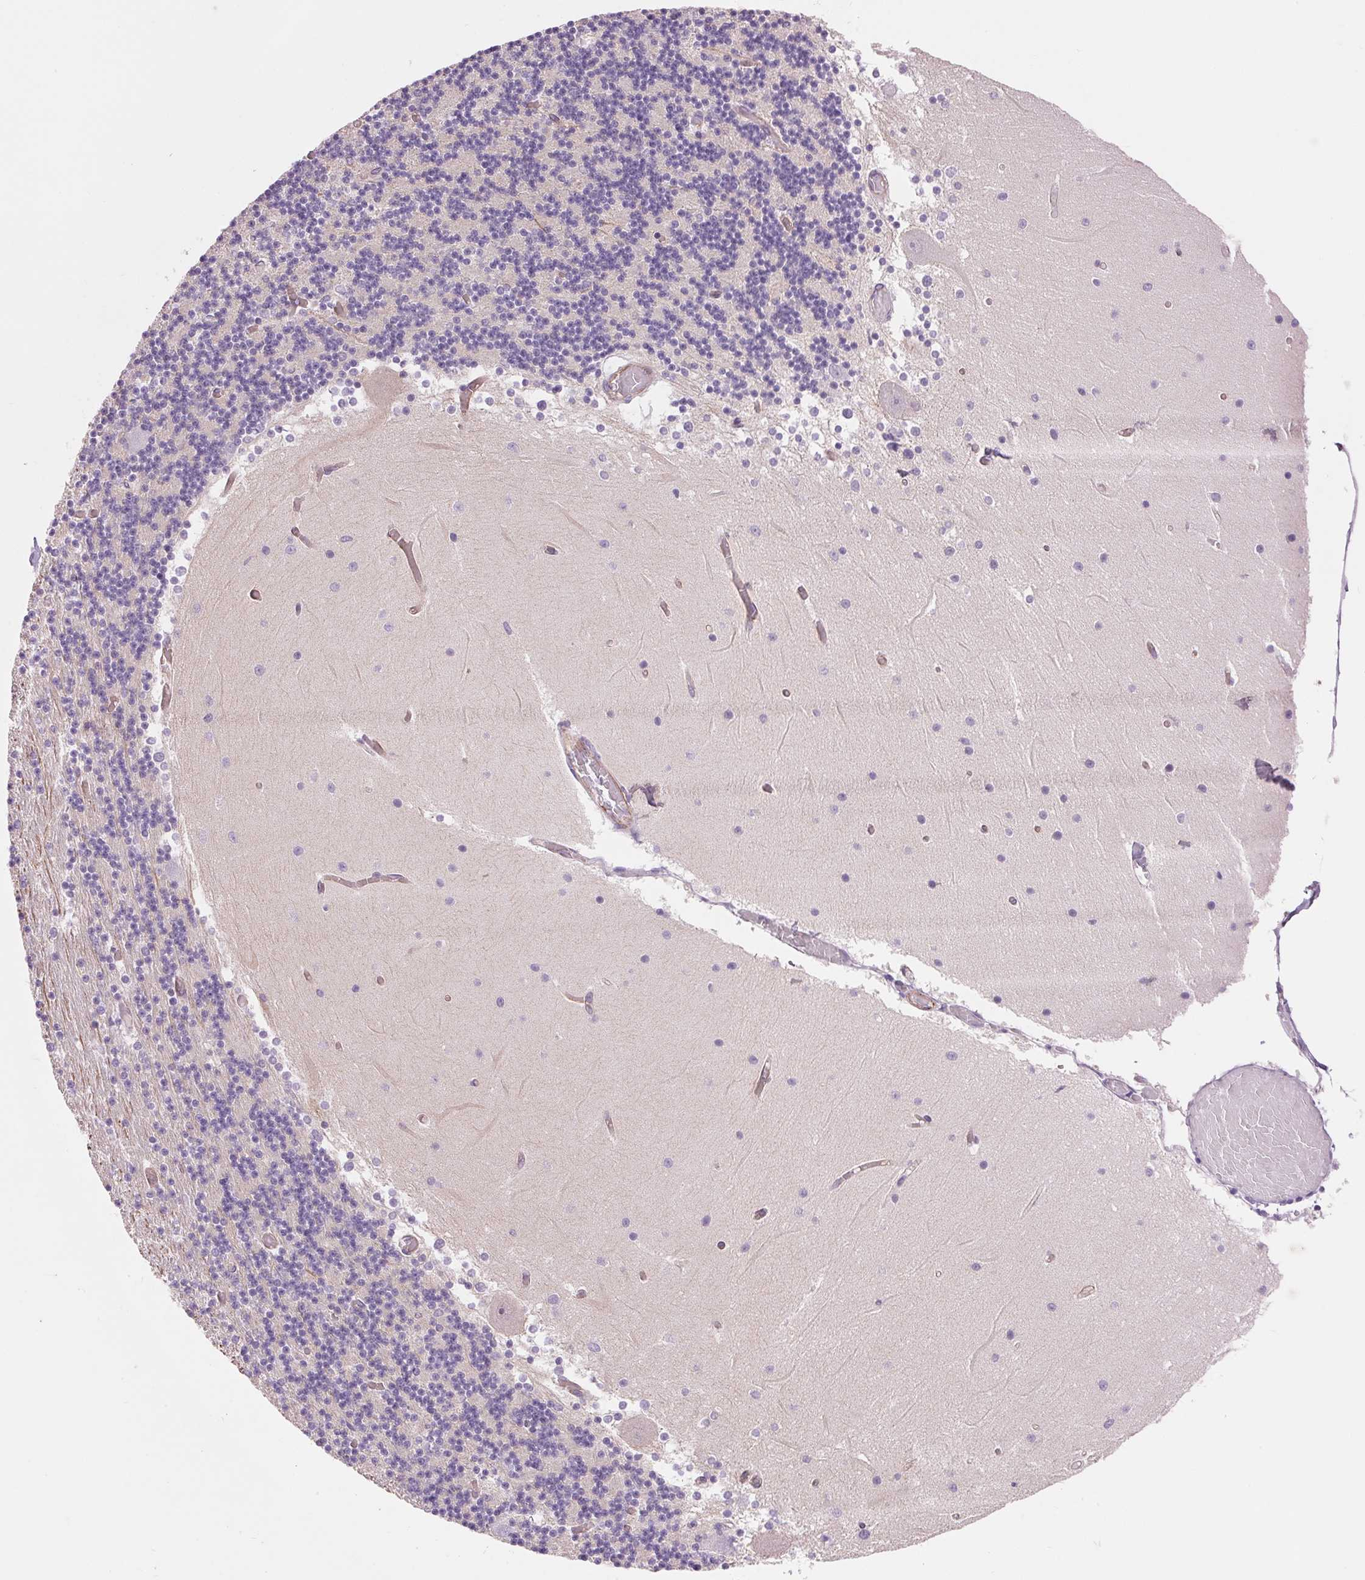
{"staining": {"intensity": "negative", "quantity": "none", "location": "none"}, "tissue": "cerebellum", "cell_type": "Cells in granular layer", "image_type": "normal", "snomed": [{"axis": "morphology", "description": "Normal tissue, NOS"}, {"axis": "topography", "description": "Cerebellum"}], "caption": "Immunohistochemistry of normal cerebellum shows no staining in cells in granular layer.", "gene": "DIXDC1", "patient": {"sex": "female", "age": 28}}